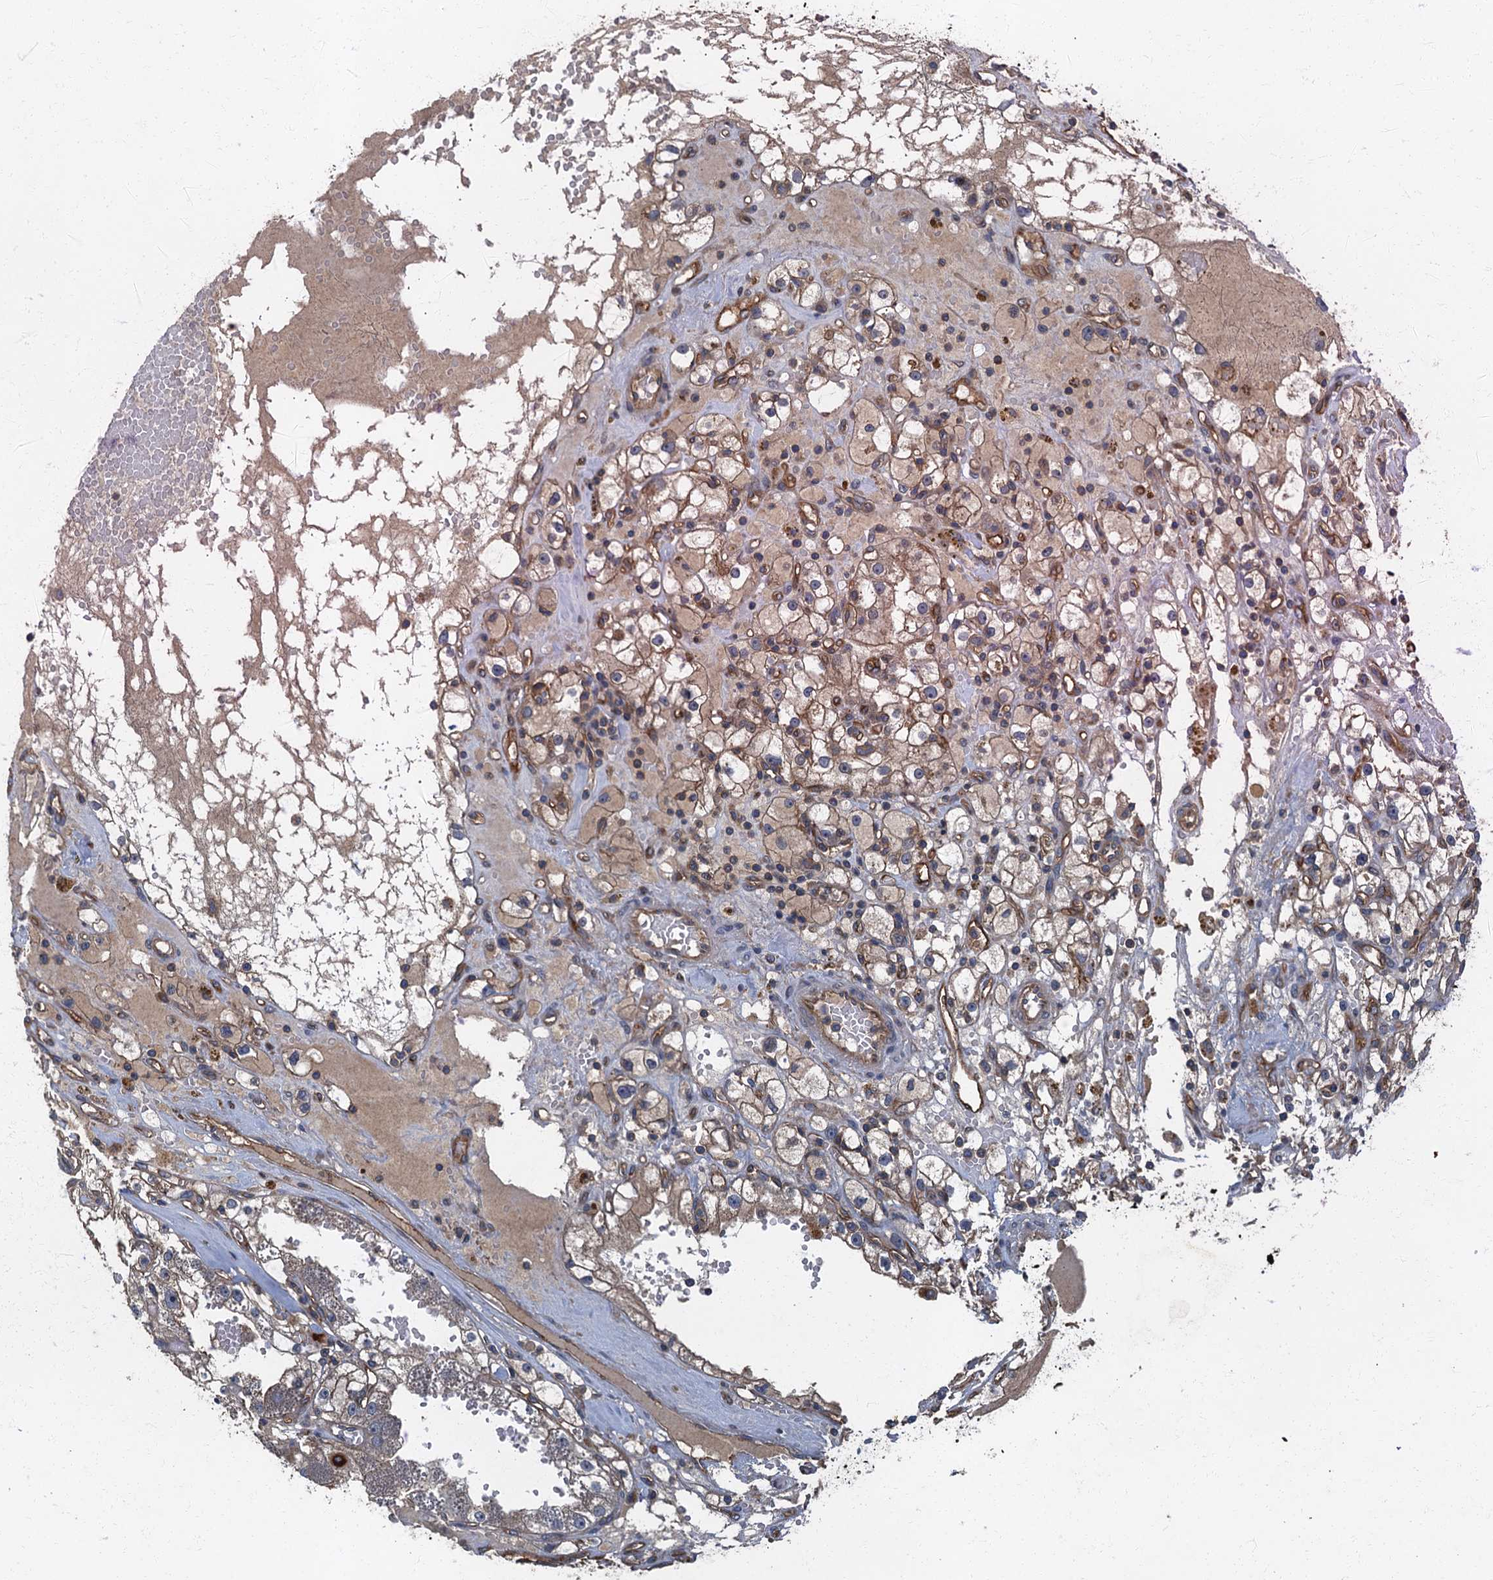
{"staining": {"intensity": "moderate", "quantity": "<25%", "location": "cytoplasmic/membranous"}, "tissue": "renal cancer", "cell_type": "Tumor cells", "image_type": "cancer", "snomed": [{"axis": "morphology", "description": "Adenocarcinoma, NOS"}, {"axis": "topography", "description": "Kidney"}], "caption": "High-magnification brightfield microscopy of renal cancer stained with DAB (brown) and counterstained with hematoxylin (blue). tumor cells exhibit moderate cytoplasmic/membranous staining is present in approximately<25% of cells.", "gene": "ARL11", "patient": {"sex": "male", "age": 56}}